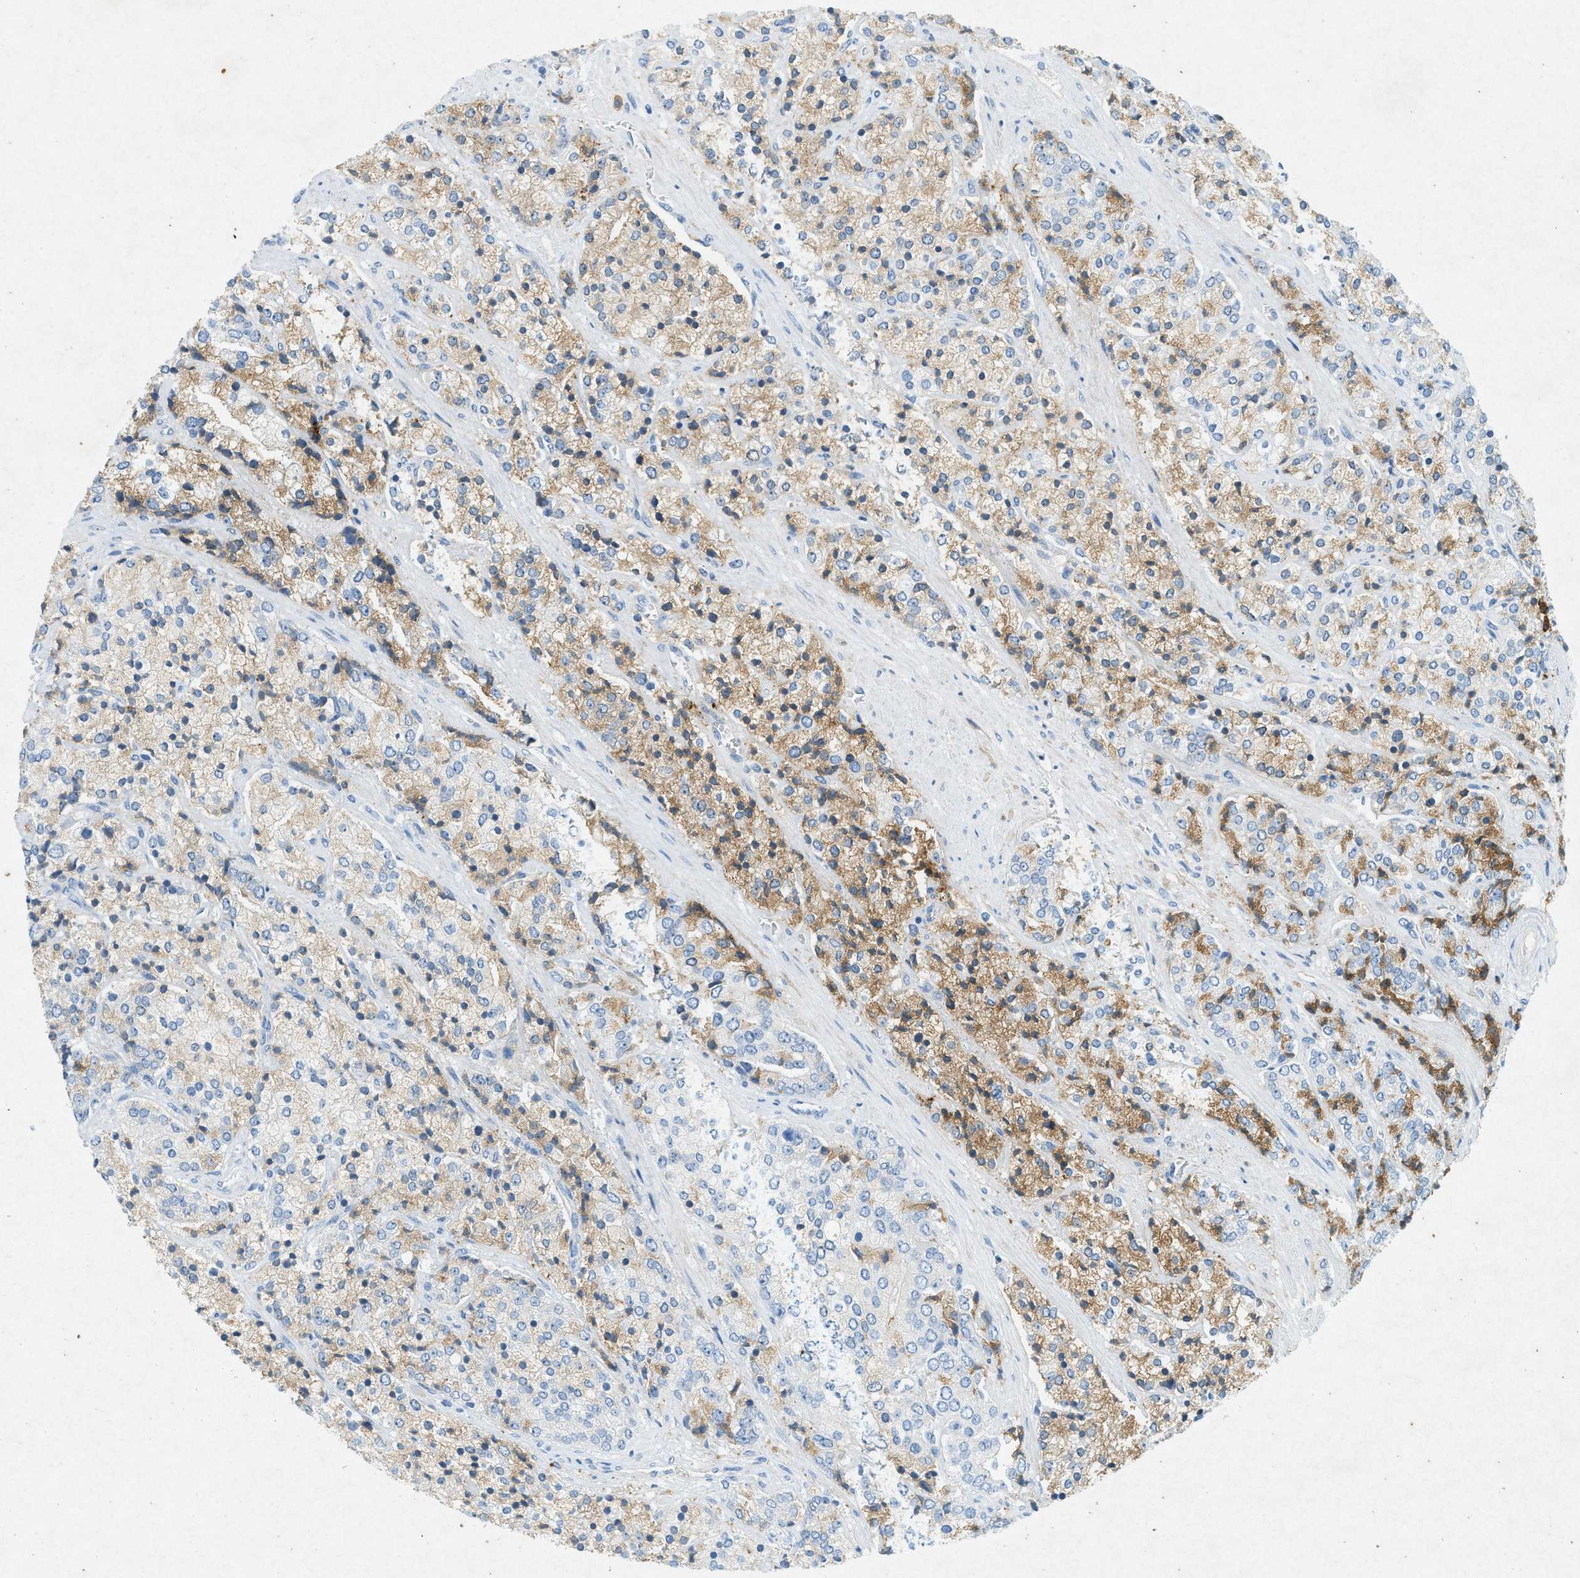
{"staining": {"intensity": "moderate", "quantity": ">75%", "location": "cytoplasmic/membranous"}, "tissue": "prostate cancer", "cell_type": "Tumor cells", "image_type": "cancer", "snomed": [{"axis": "morphology", "description": "Adenocarcinoma, High grade"}, {"axis": "topography", "description": "Prostate"}], "caption": "High-power microscopy captured an IHC micrograph of prostate cancer (adenocarcinoma (high-grade)), revealing moderate cytoplasmic/membranous staining in about >75% of tumor cells.", "gene": "F2", "patient": {"sex": "male", "age": 71}}